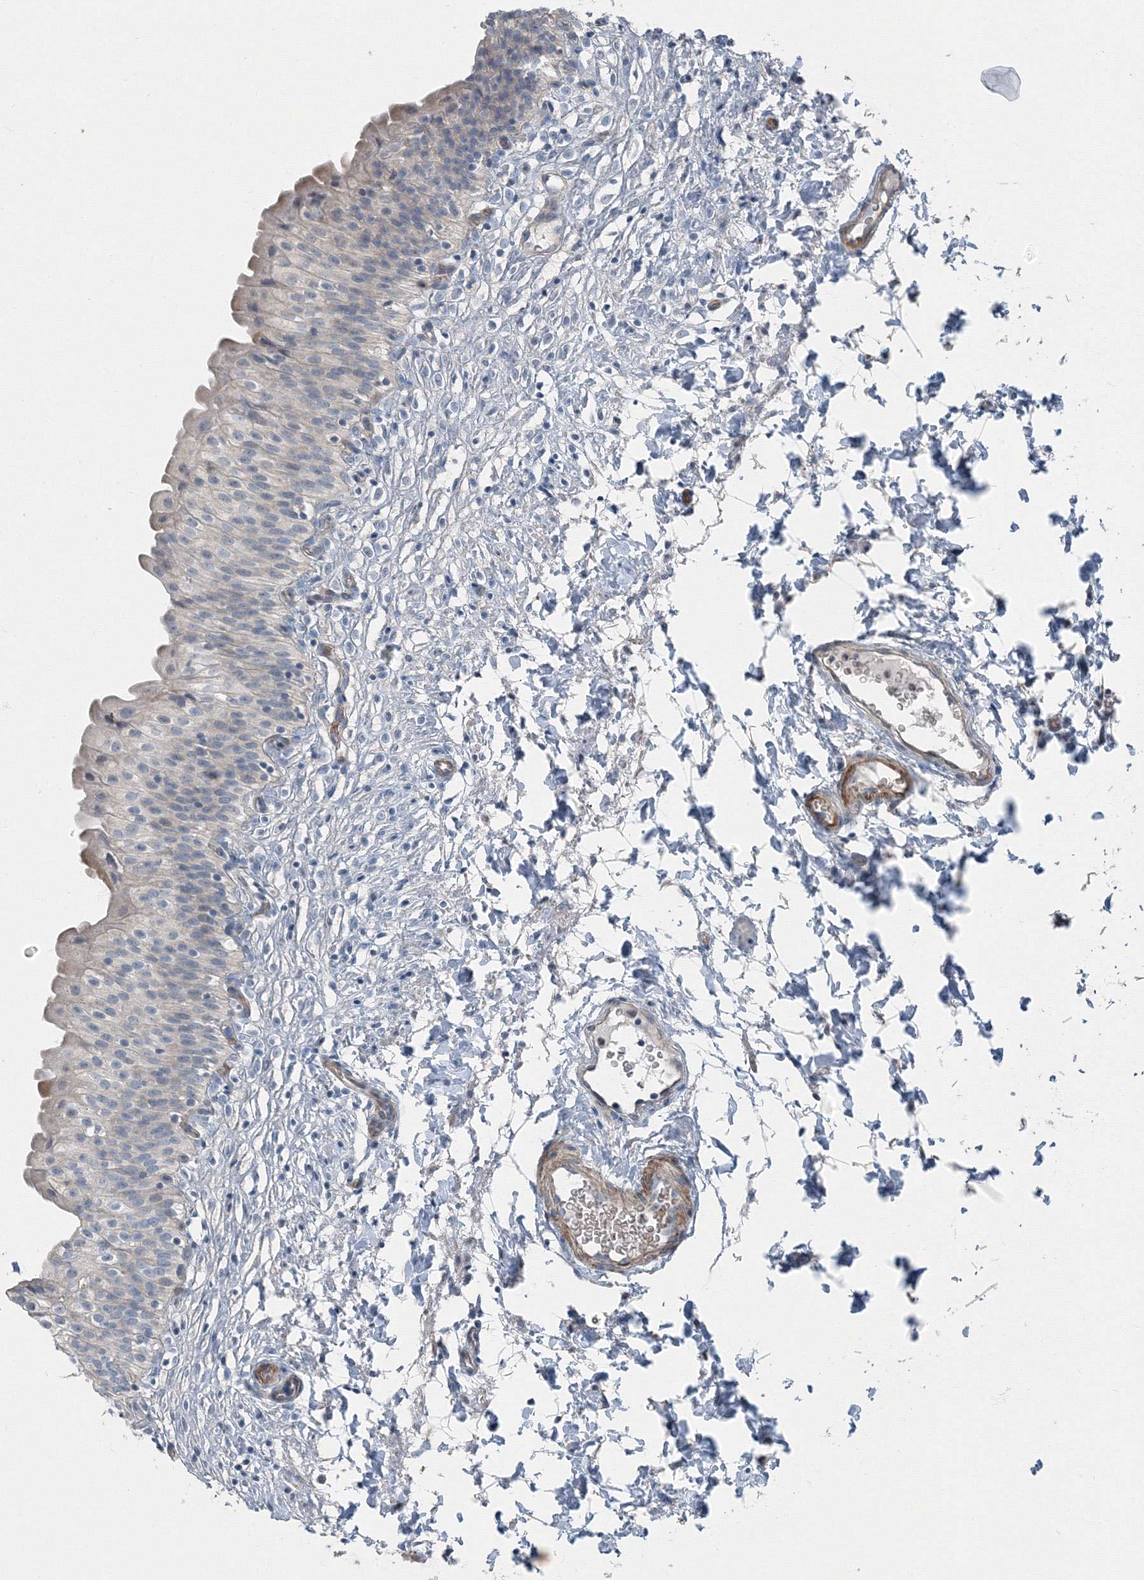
{"staining": {"intensity": "negative", "quantity": "none", "location": "none"}, "tissue": "urinary bladder", "cell_type": "Urothelial cells", "image_type": "normal", "snomed": [{"axis": "morphology", "description": "Normal tissue, NOS"}, {"axis": "topography", "description": "Urinary bladder"}], "caption": "This is an immunohistochemistry (IHC) image of benign urinary bladder. There is no positivity in urothelial cells.", "gene": "AASDH", "patient": {"sex": "male", "age": 55}}